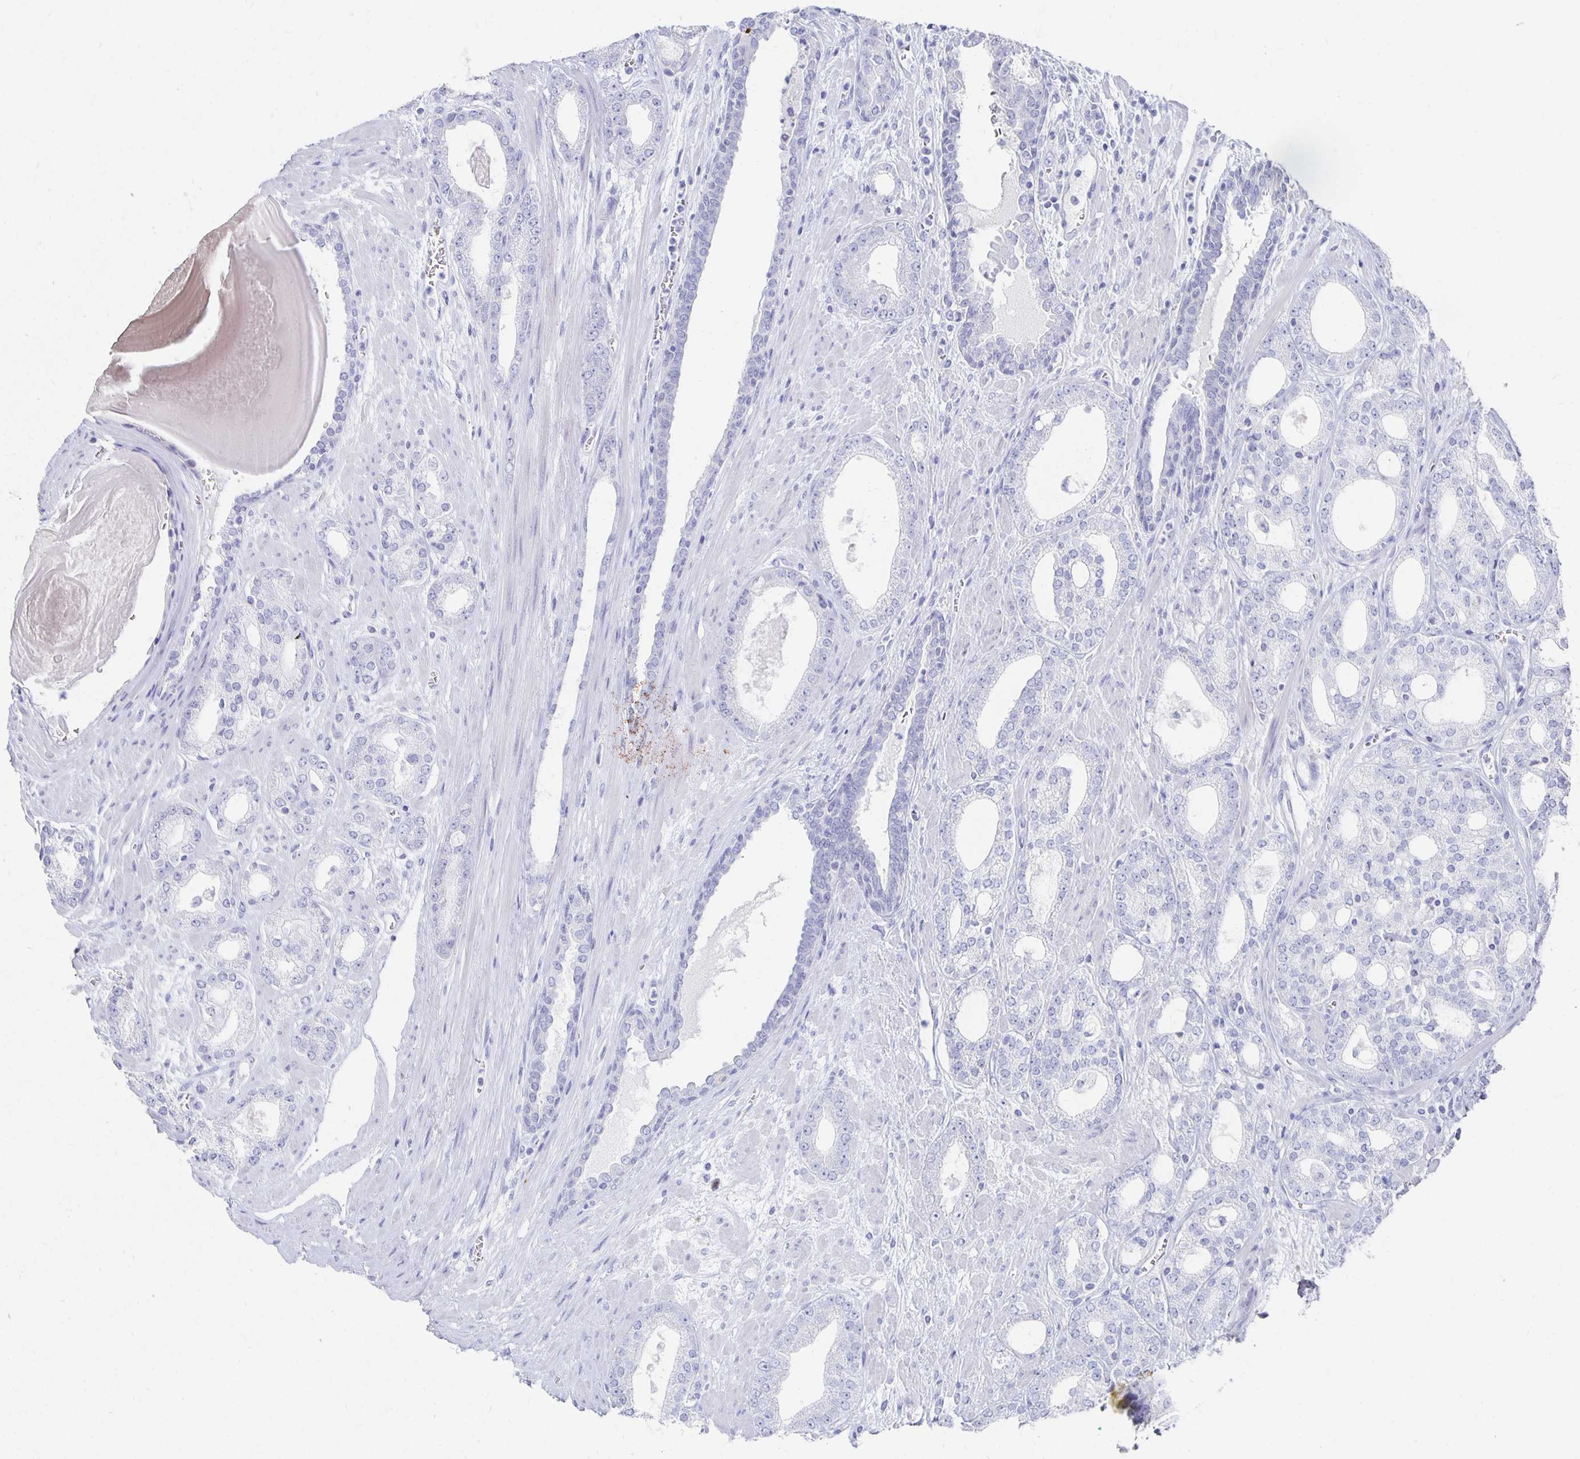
{"staining": {"intensity": "negative", "quantity": "none", "location": "none"}, "tissue": "prostate cancer", "cell_type": "Tumor cells", "image_type": "cancer", "snomed": [{"axis": "morphology", "description": "Adenocarcinoma, High grade"}, {"axis": "topography", "description": "Prostate"}], "caption": "This is a micrograph of IHC staining of prostate cancer (adenocarcinoma (high-grade)), which shows no expression in tumor cells.", "gene": "PRDM7", "patient": {"sex": "male", "age": 64}}